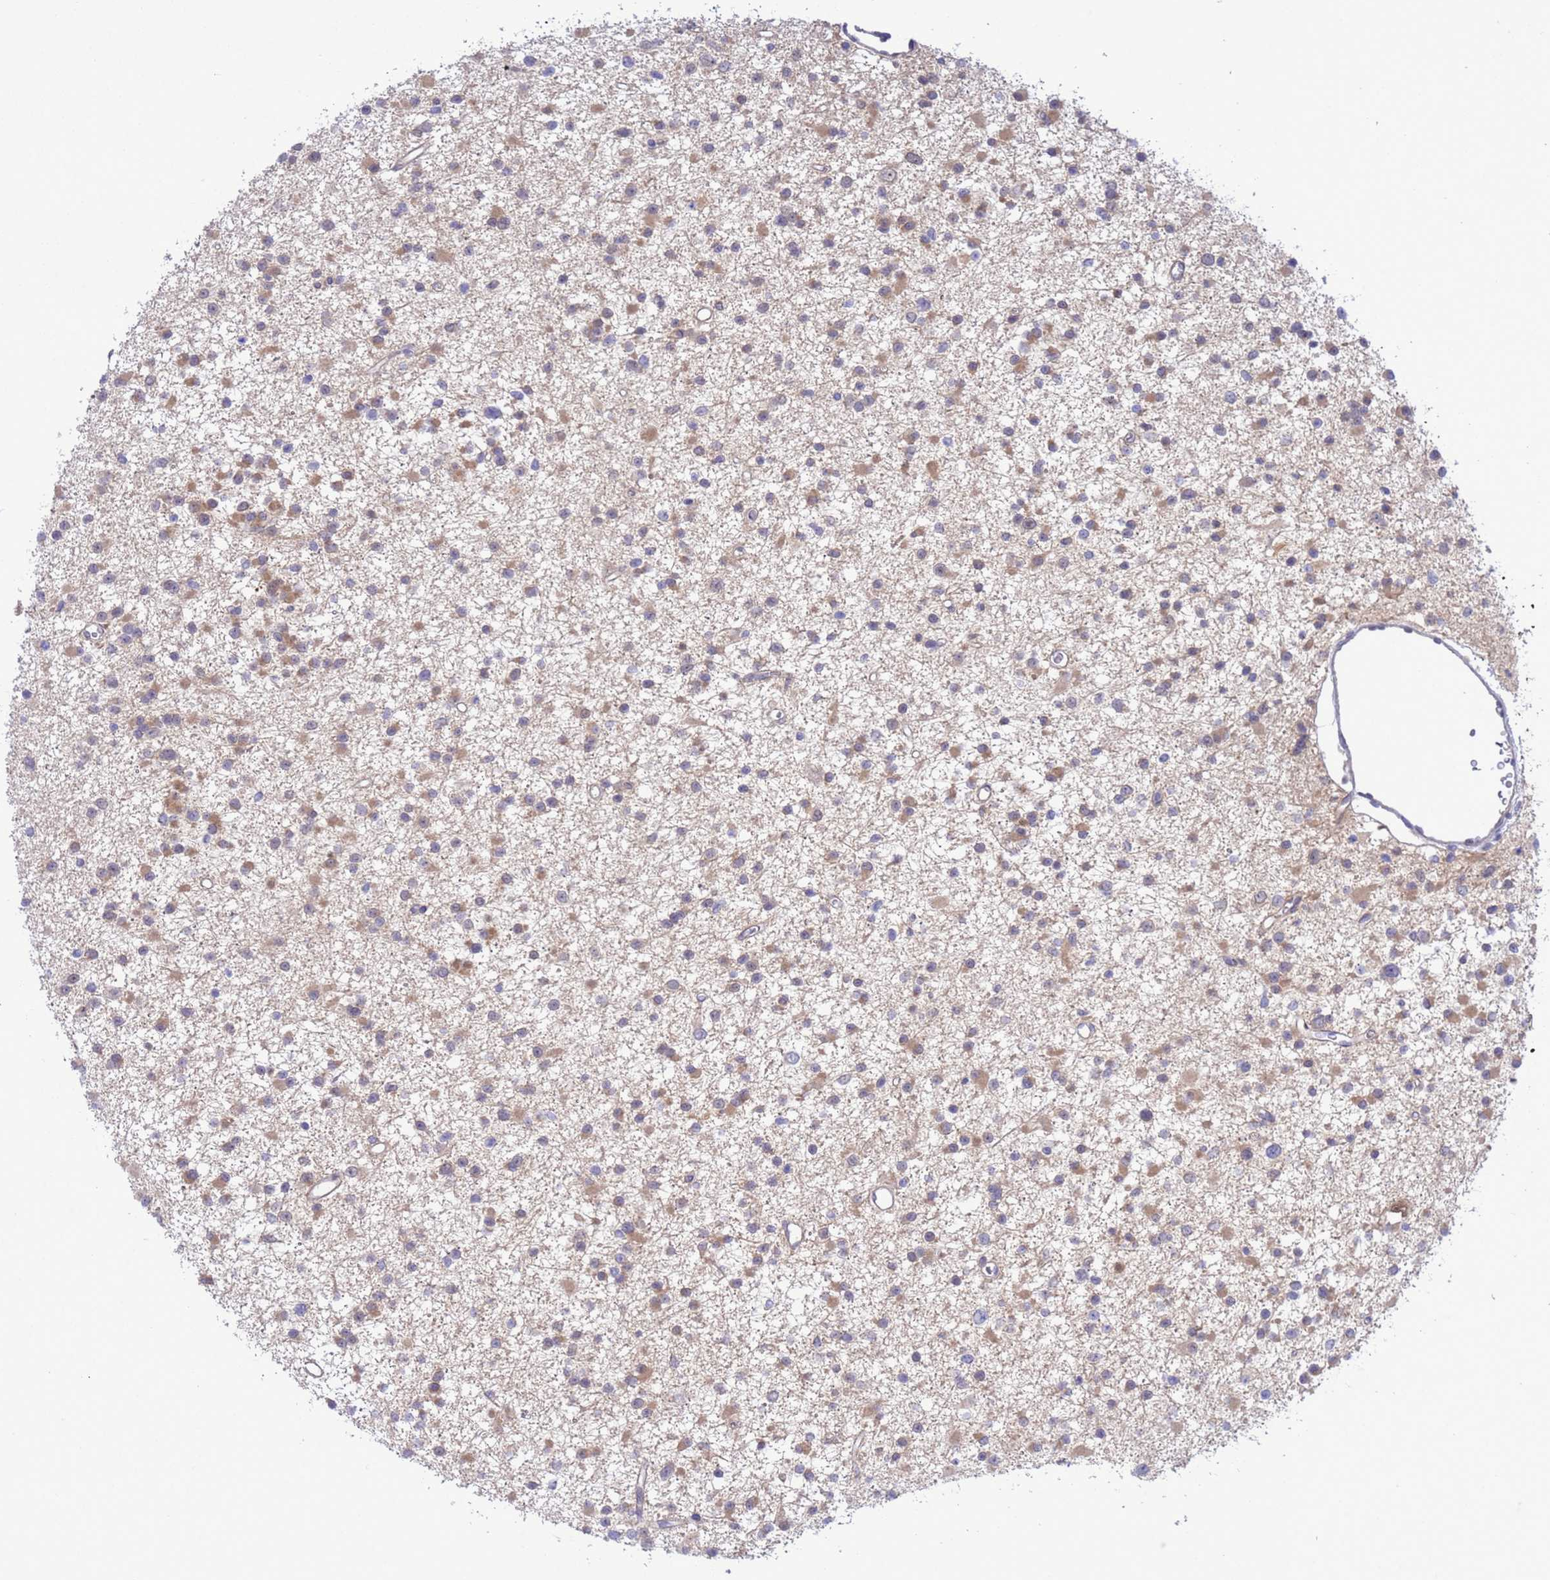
{"staining": {"intensity": "weak", "quantity": "25%-75%", "location": "cytoplasmic/membranous"}, "tissue": "glioma", "cell_type": "Tumor cells", "image_type": "cancer", "snomed": [{"axis": "morphology", "description": "Glioma, malignant, Low grade"}, {"axis": "topography", "description": "Brain"}], "caption": "Immunohistochemistry (IHC) of human malignant glioma (low-grade) exhibits low levels of weak cytoplasmic/membranous positivity in about 25%-75% of tumor cells.", "gene": "ZNF461", "patient": {"sex": "female", "age": 22}}